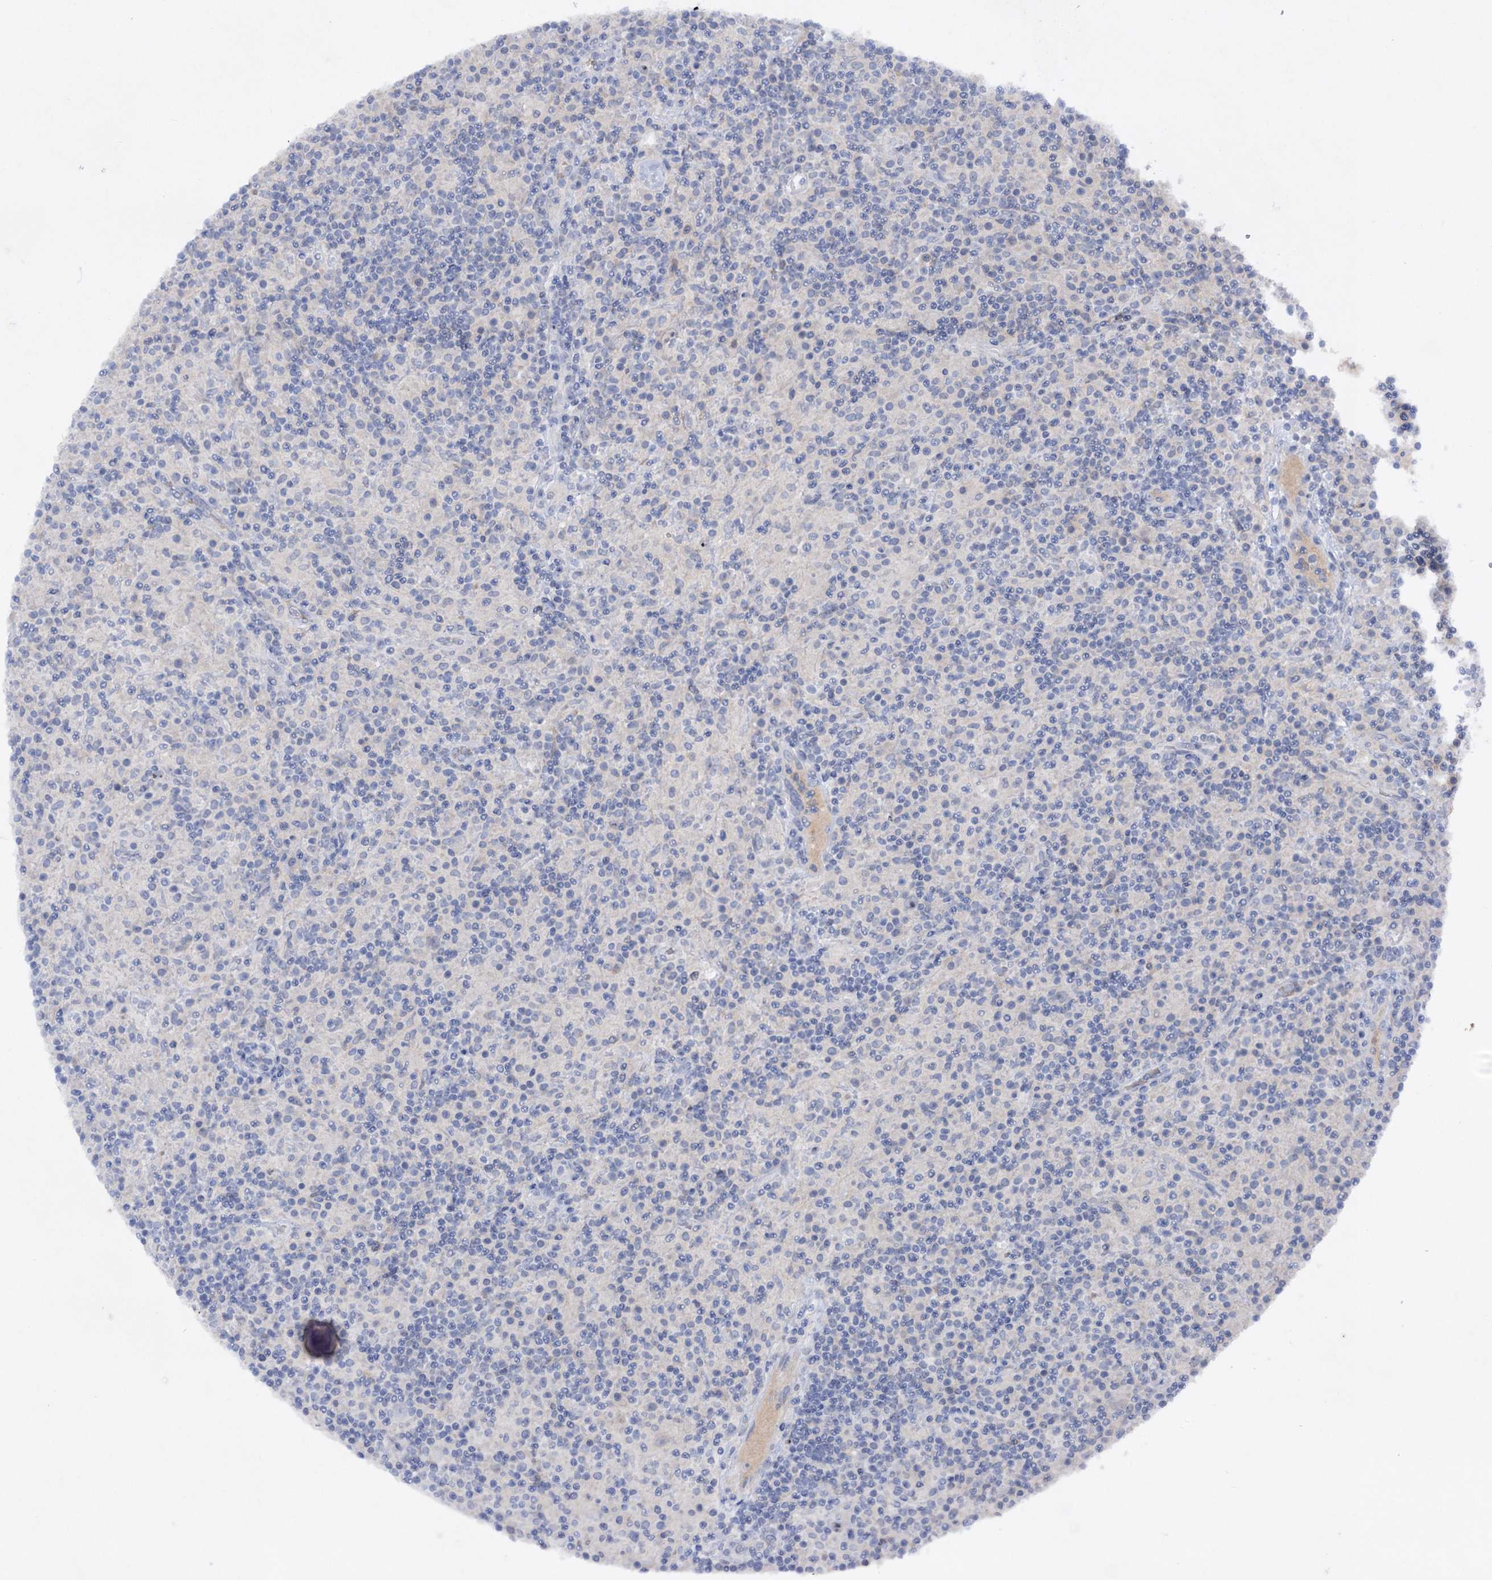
{"staining": {"intensity": "weak", "quantity": "<25%", "location": "nuclear"}, "tissue": "lymphoma", "cell_type": "Tumor cells", "image_type": "cancer", "snomed": [{"axis": "morphology", "description": "Hodgkin's disease, NOS"}, {"axis": "topography", "description": "Lymph node"}], "caption": "Tumor cells are negative for brown protein staining in Hodgkin's disease. The staining was performed using DAB (3,3'-diaminobenzidine) to visualize the protein expression in brown, while the nuclei were stained in blue with hematoxylin (Magnification: 20x).", "gene": "ATP4A", "patient": {"sex": "male", "age": 70}}